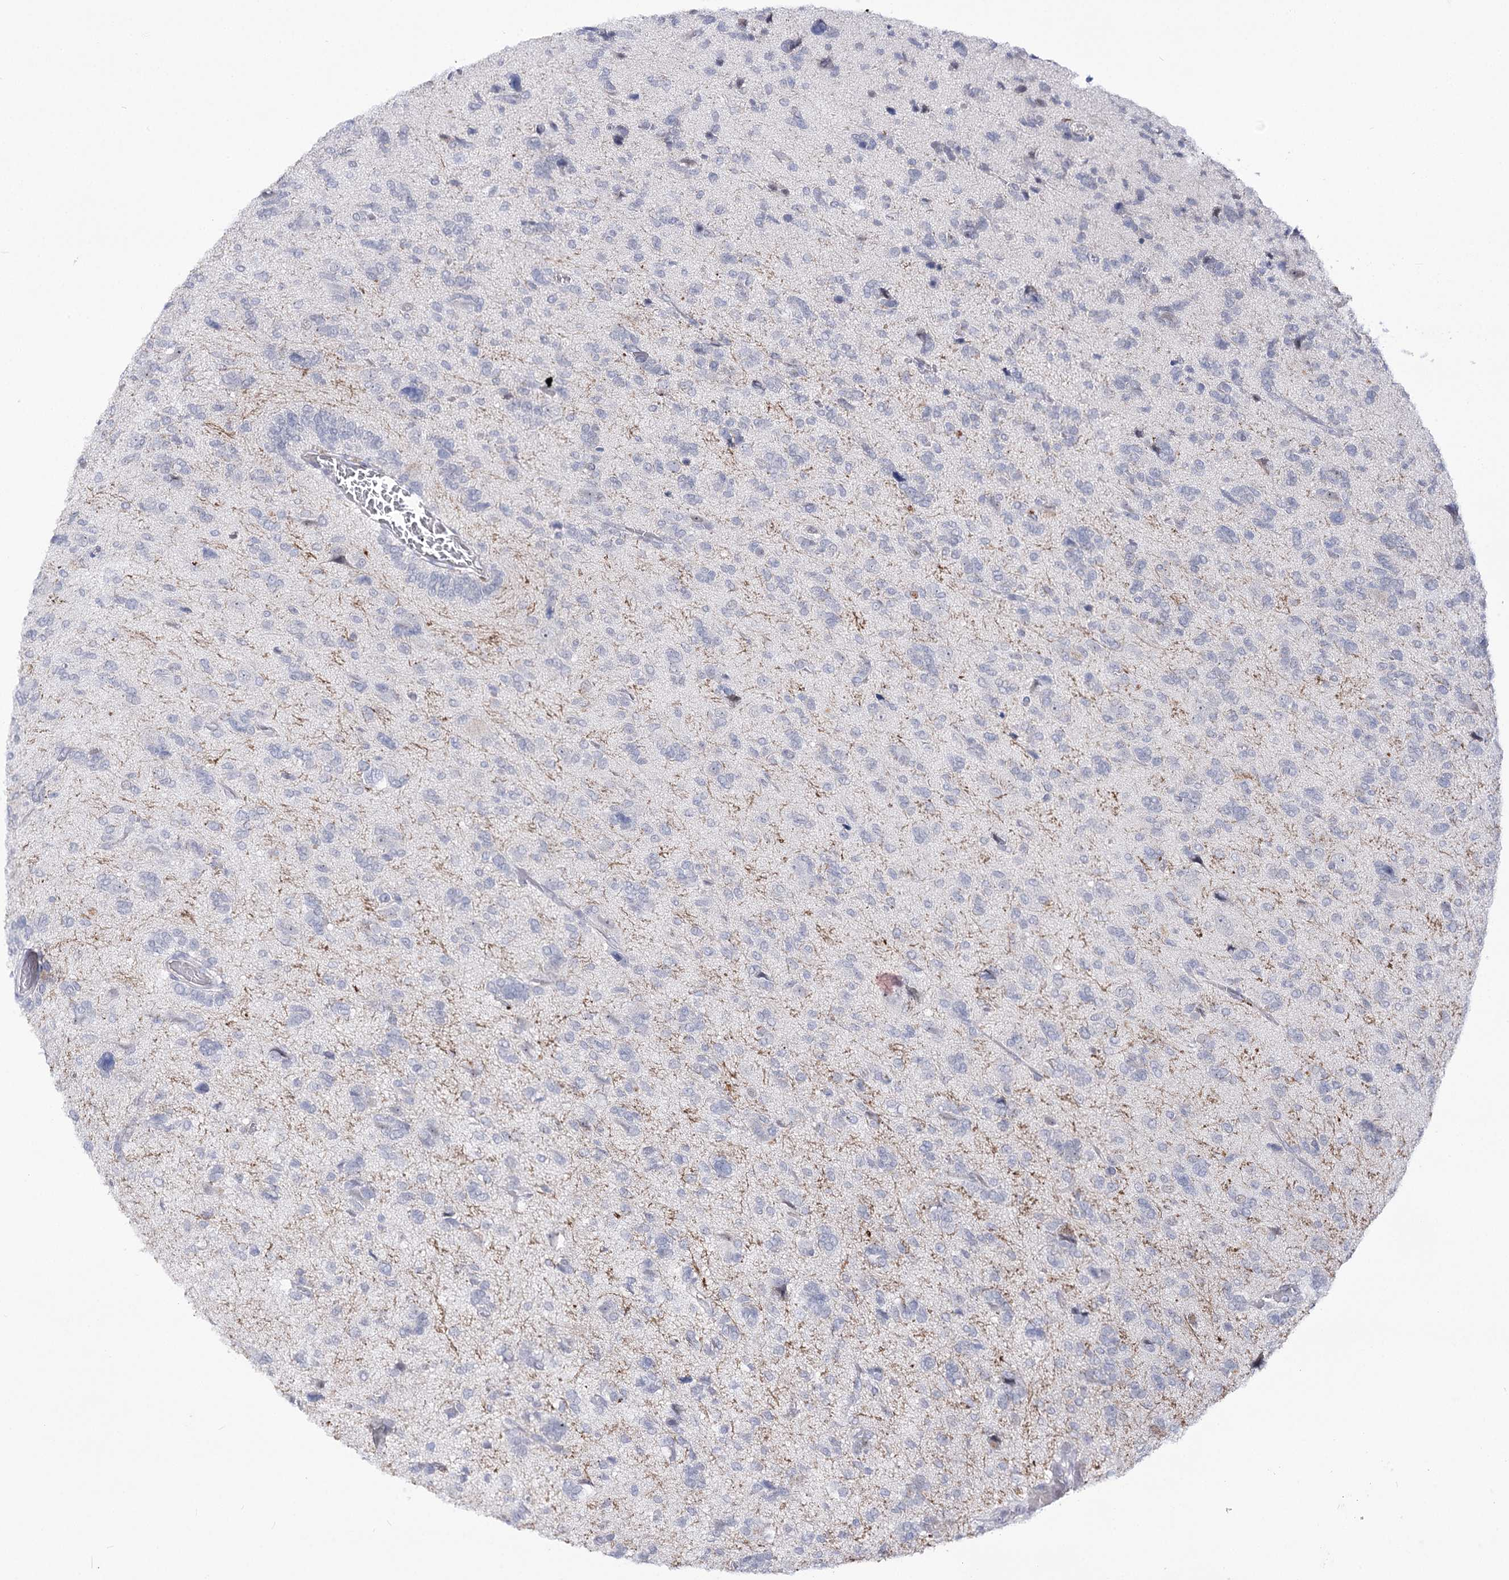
{"staining": {"intensity": "negative", "quantity": "none", "location": "none"}, "tissue": "glioma", "cell_type": "Tumor cells", "image_type": "cancer", "snomed": [{"axis": "morphology", "description": "Glioma, malignant, High grade"}, {"axis": "topography", "description": "Brain"}], "caption": "High power microscopy image of an immunohistochemistry (IHC) micrograph of glioma, revealing no significant staining in tumor cells.", "gene": "ATP10B", "patient": {"sex": "female", "age": 59}}